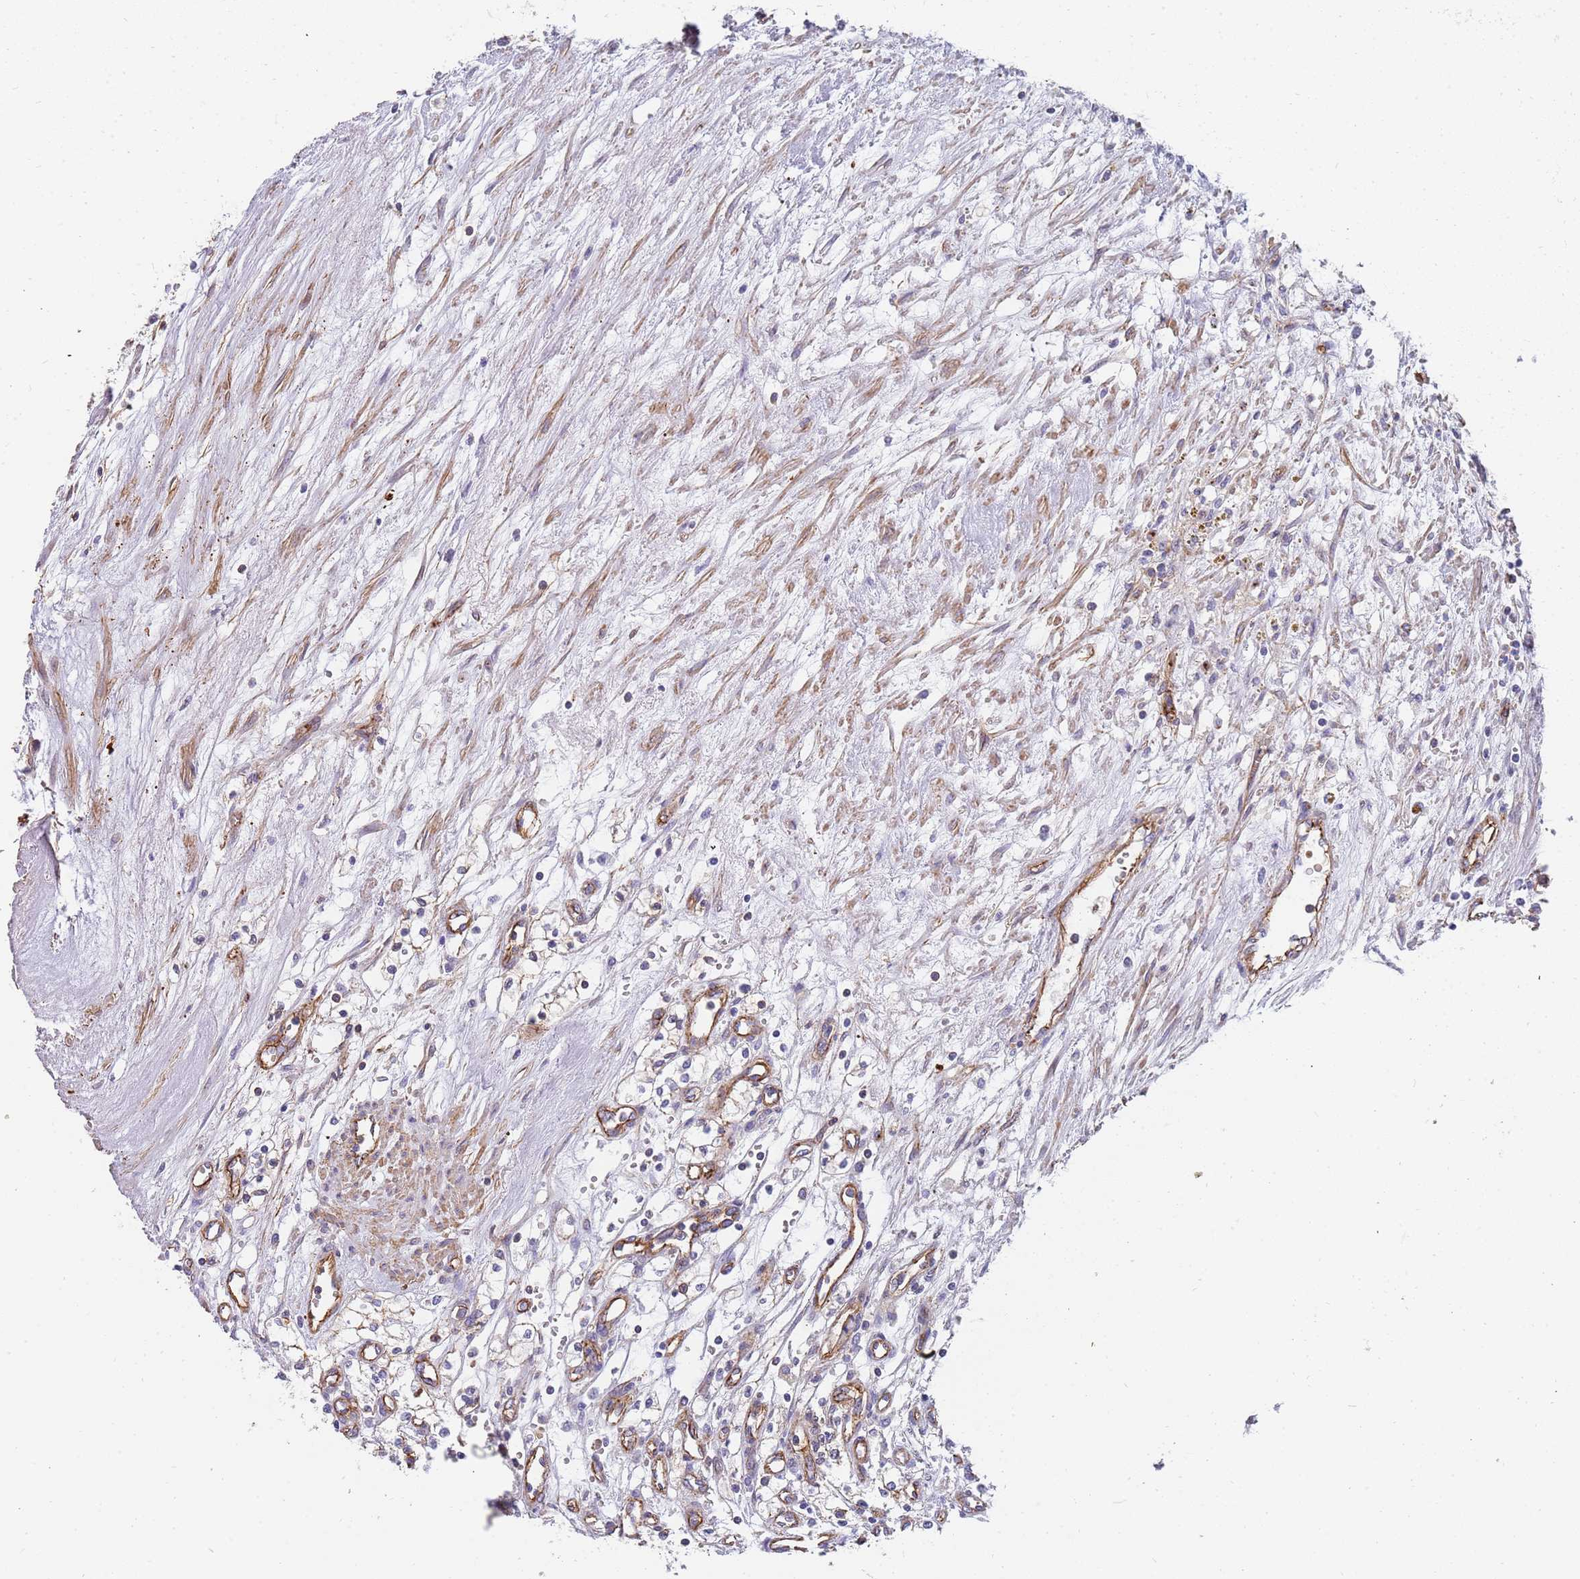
{"staining": {"intensity": "negative", "quantity": "none", "location": "none"}, "tissue": "renal cancer", "cell_type": "Tumor cells", "image_type": "cancer", "snomed": [{"axis": "morphology", "description": "Adenocarcinoma, NOS"}, {"axis": "topography", "description": "Kidney"}], "caption": "Renal cancer (adenocarcinoma) was stained to show a protein in brown. There is no significant expression in tumor cells.", "gene": "GFRAL", "patient": {"sex": "male", "age": 59}}